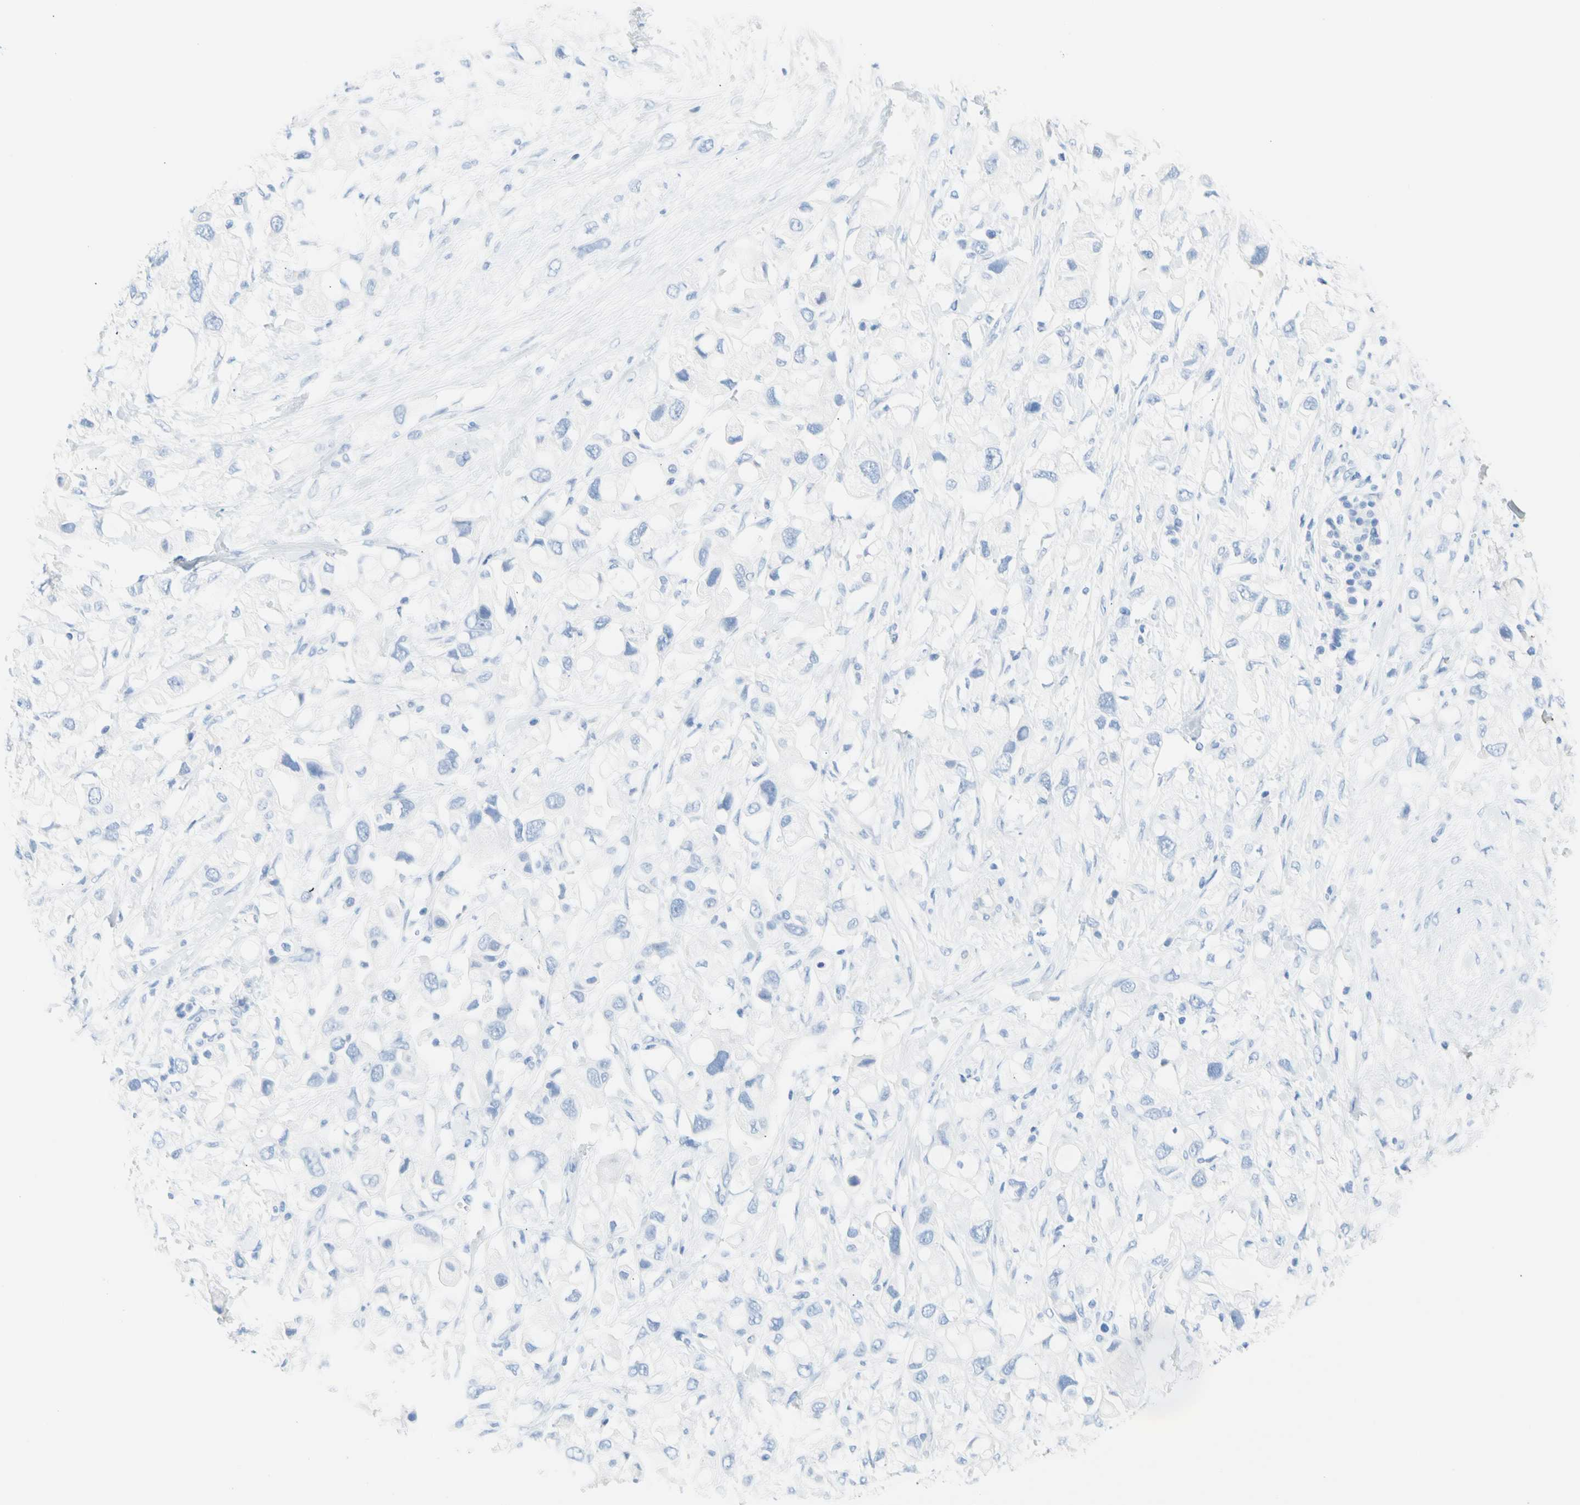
{"staining": {"intensity": "negative", "quantity": "none", "location": "none"}, "tissue": "pancreatic cancer", "cell_type": "Tumor cells", "image_type": "cancer", "snomed": [{"axis": "morphology", "description": "Adenocarcinoma, NOS"}, {"axis": "topography", "description": "Pancreas"}], "caption": "High power microscopy micrograph of an immunohistochemistry (IHC) image of pancreatic cancer, revealing no significant positivity in tumor cells. (DAB (3,3'-diaminobenzidine) immunohistochemistry (IHC) visualized using brightfield microscopy, high magnification).", "gene": "CEL", "patient": {"sex": "female", "age": 56}}